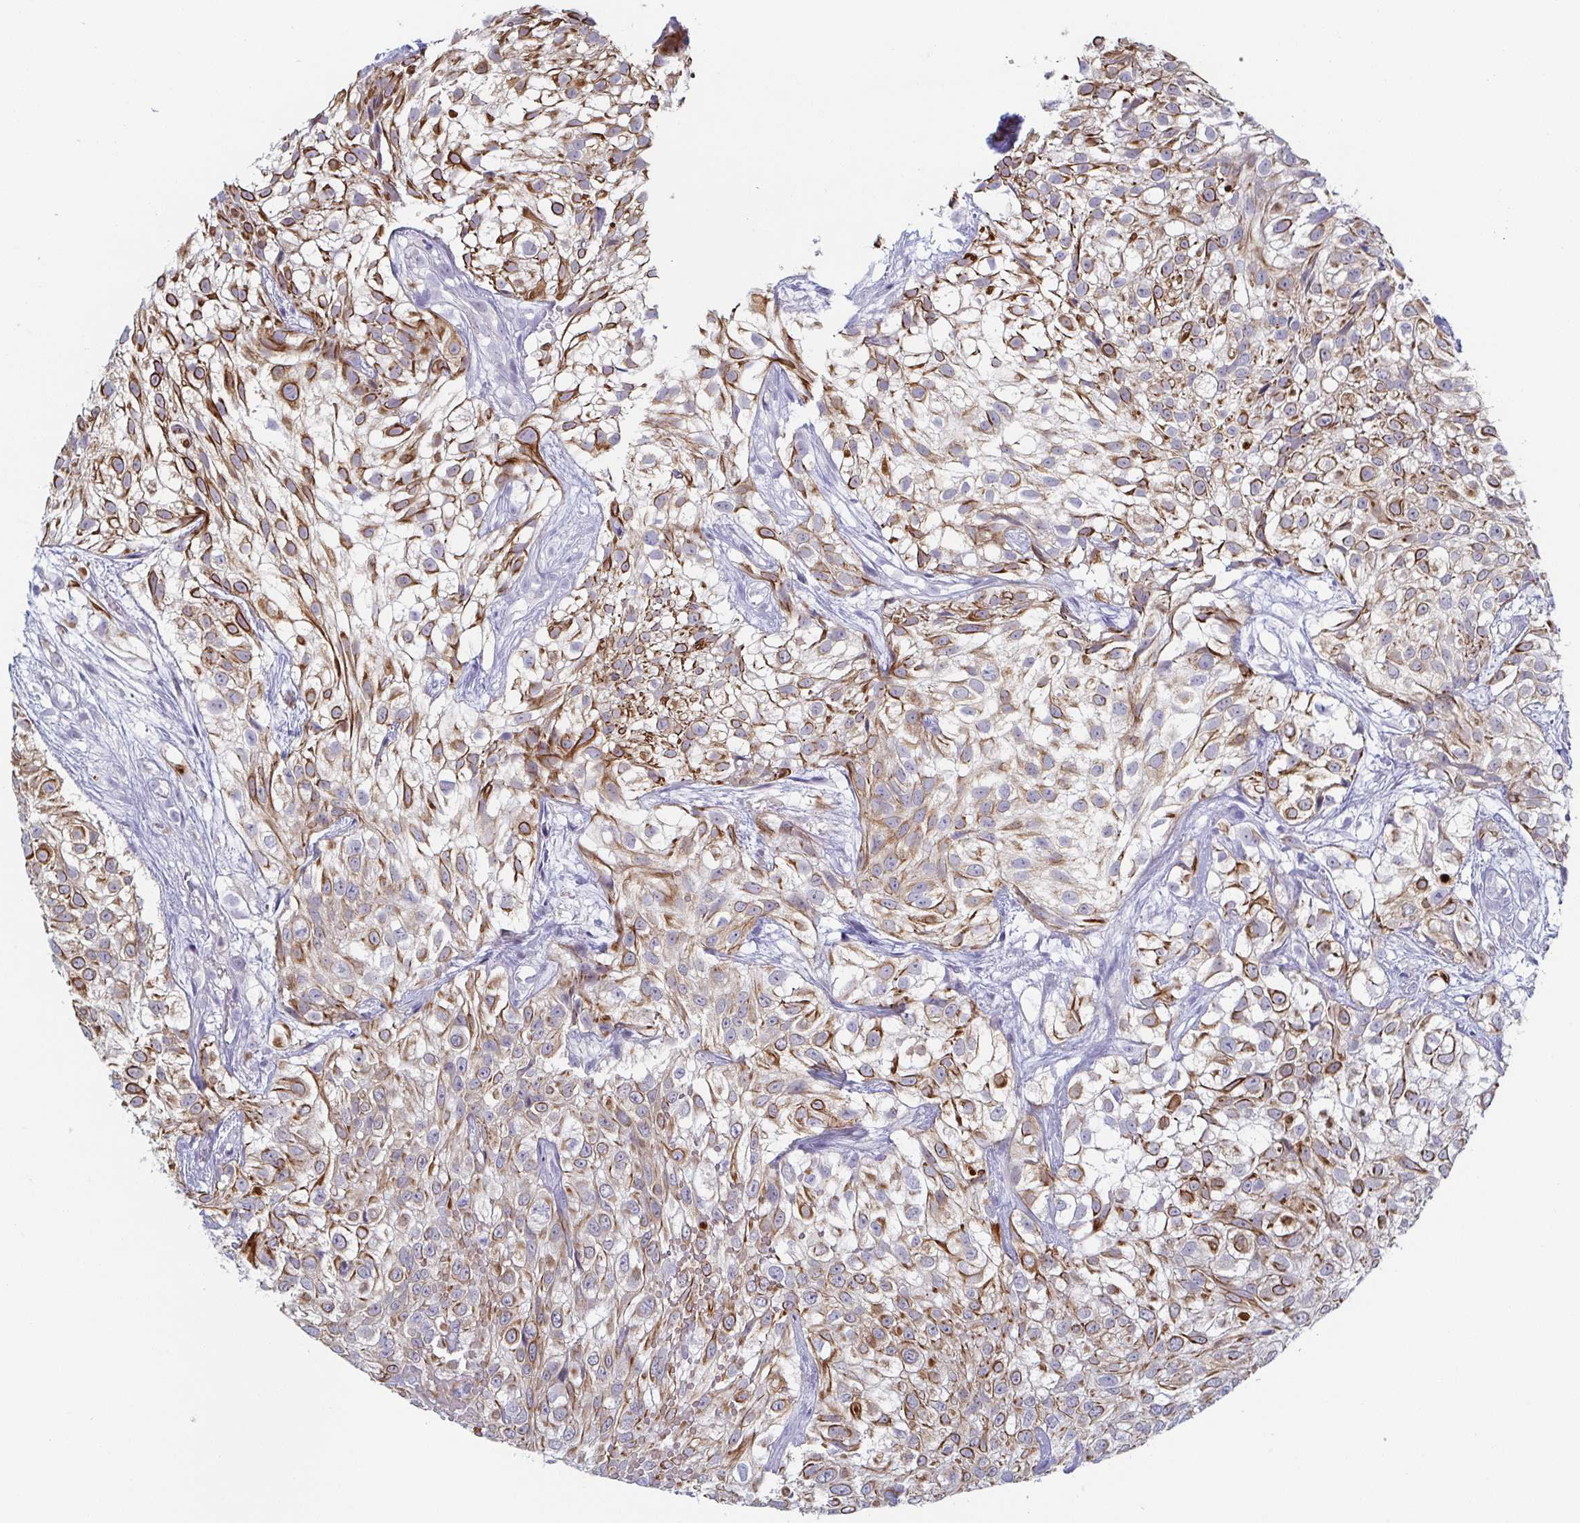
{"staining": {"intensity": "moderate", "quantity": ">75%", "location": "cytoplasmic/membranous"}, "tissue": "urothelial cancer", "cell_type": "Tumor cells", "image_type": "cancer", "snomed": [{"axis": "morphology", "description": "Urothelial carcinoma, High grade"}, {"axis": "topography", "description": "Urinary bladder"}], "caption": "This is a histology image of immunohistochemistry staining of urothelial cancer, which shows moderate positivity in the cytoplasmic/membranous of tumor cells.", "gene": "RHOV", "patient": {"sex": "male", "age": 56}}